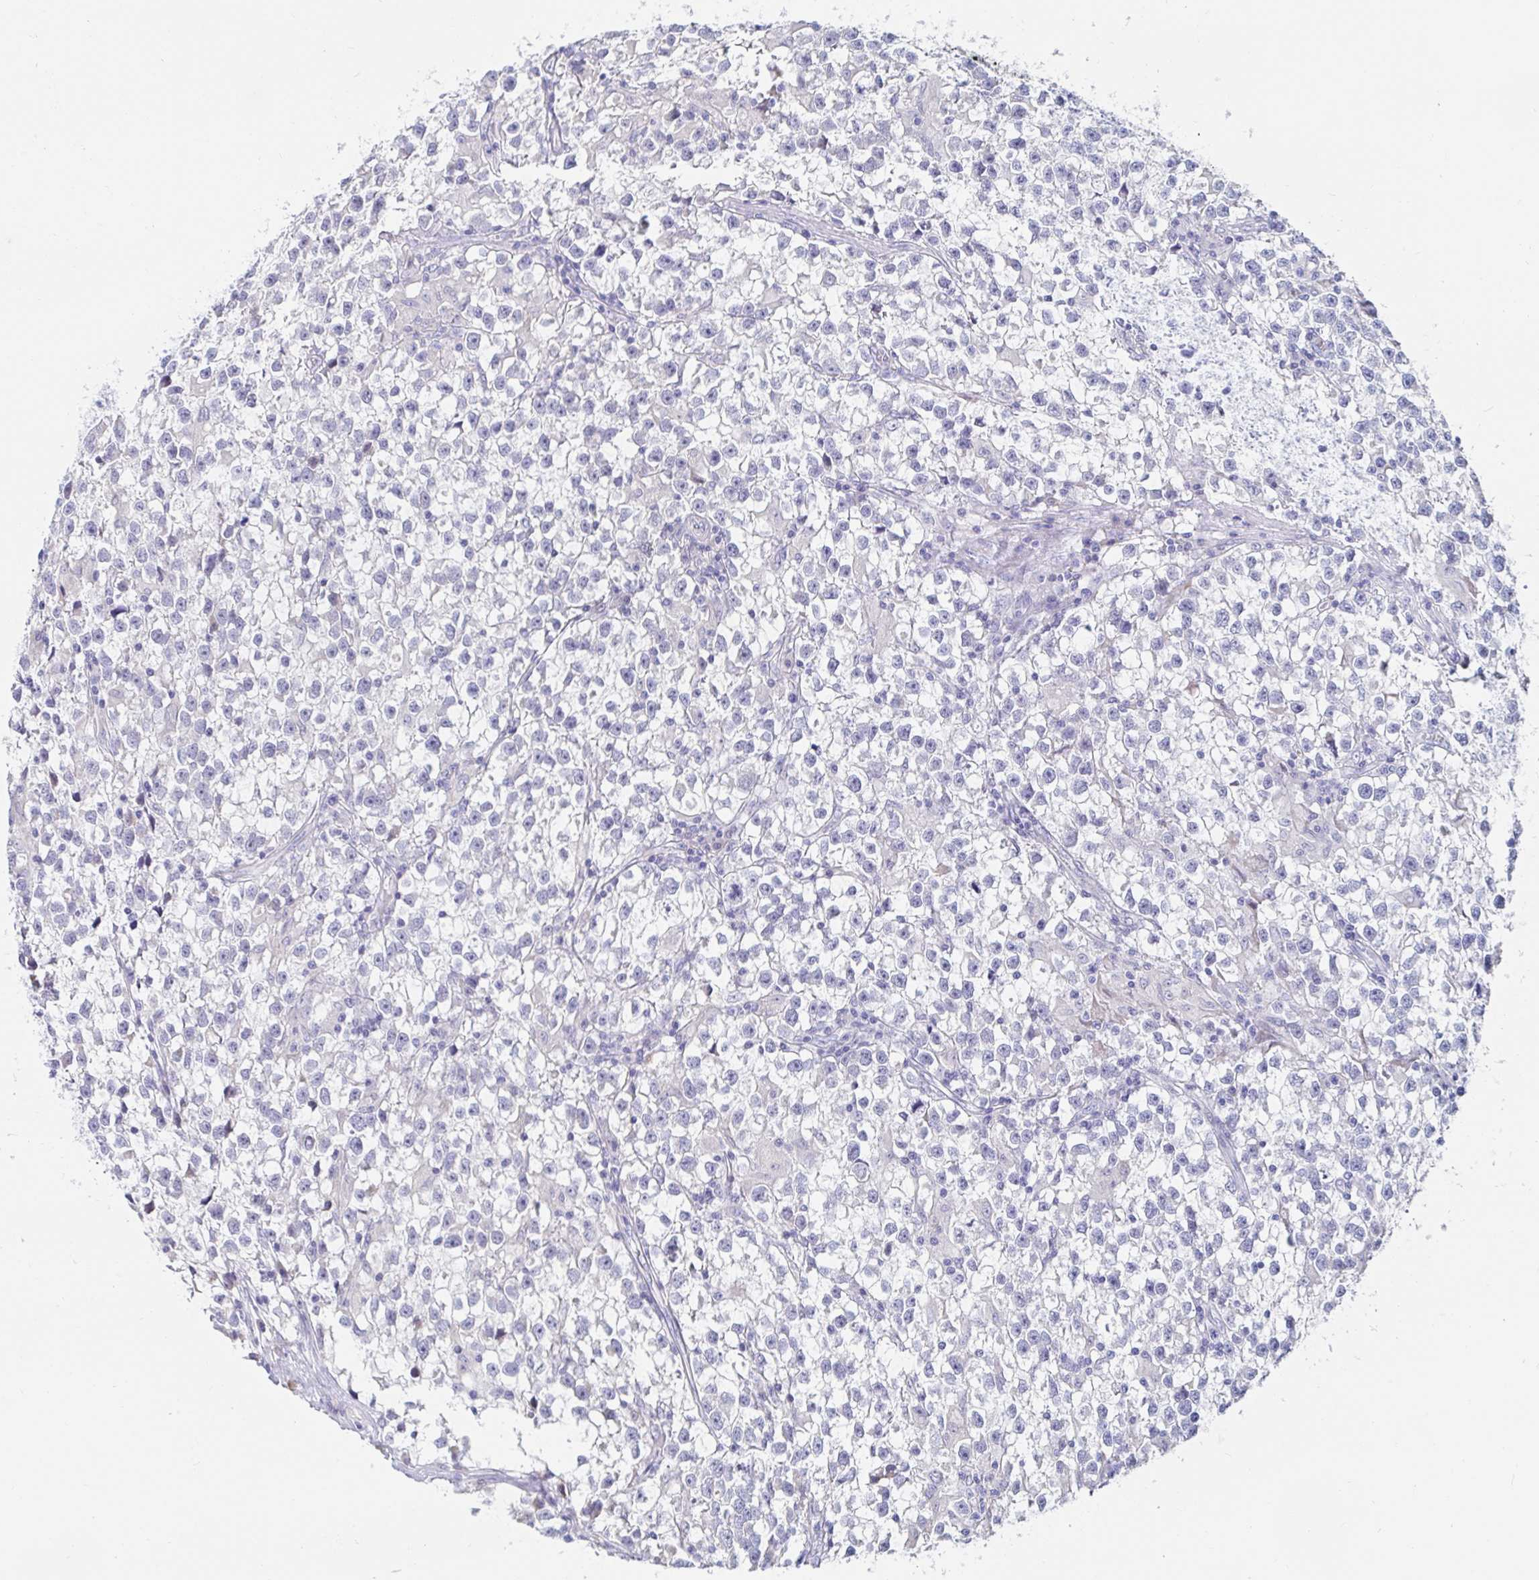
{"staining": {"intensity": "negative", "quantity": "none", "location": "none"}, "tissue": "testis cancer", "cell_type": "Tumor cells", "image_type": "cancer", "snomed": [{"axis": "morphology", "description": "Seminoma, NOS"}, {"axis": "topography", "description": "Testis"}], "caption": "DAB (3,3'-diaminobenzidine) immunohistochemical staining of human testis cancer displays no significant staining in tumor cells.", "gene": "C4orf17", "patient": {"sex": "male", "age": 31}}